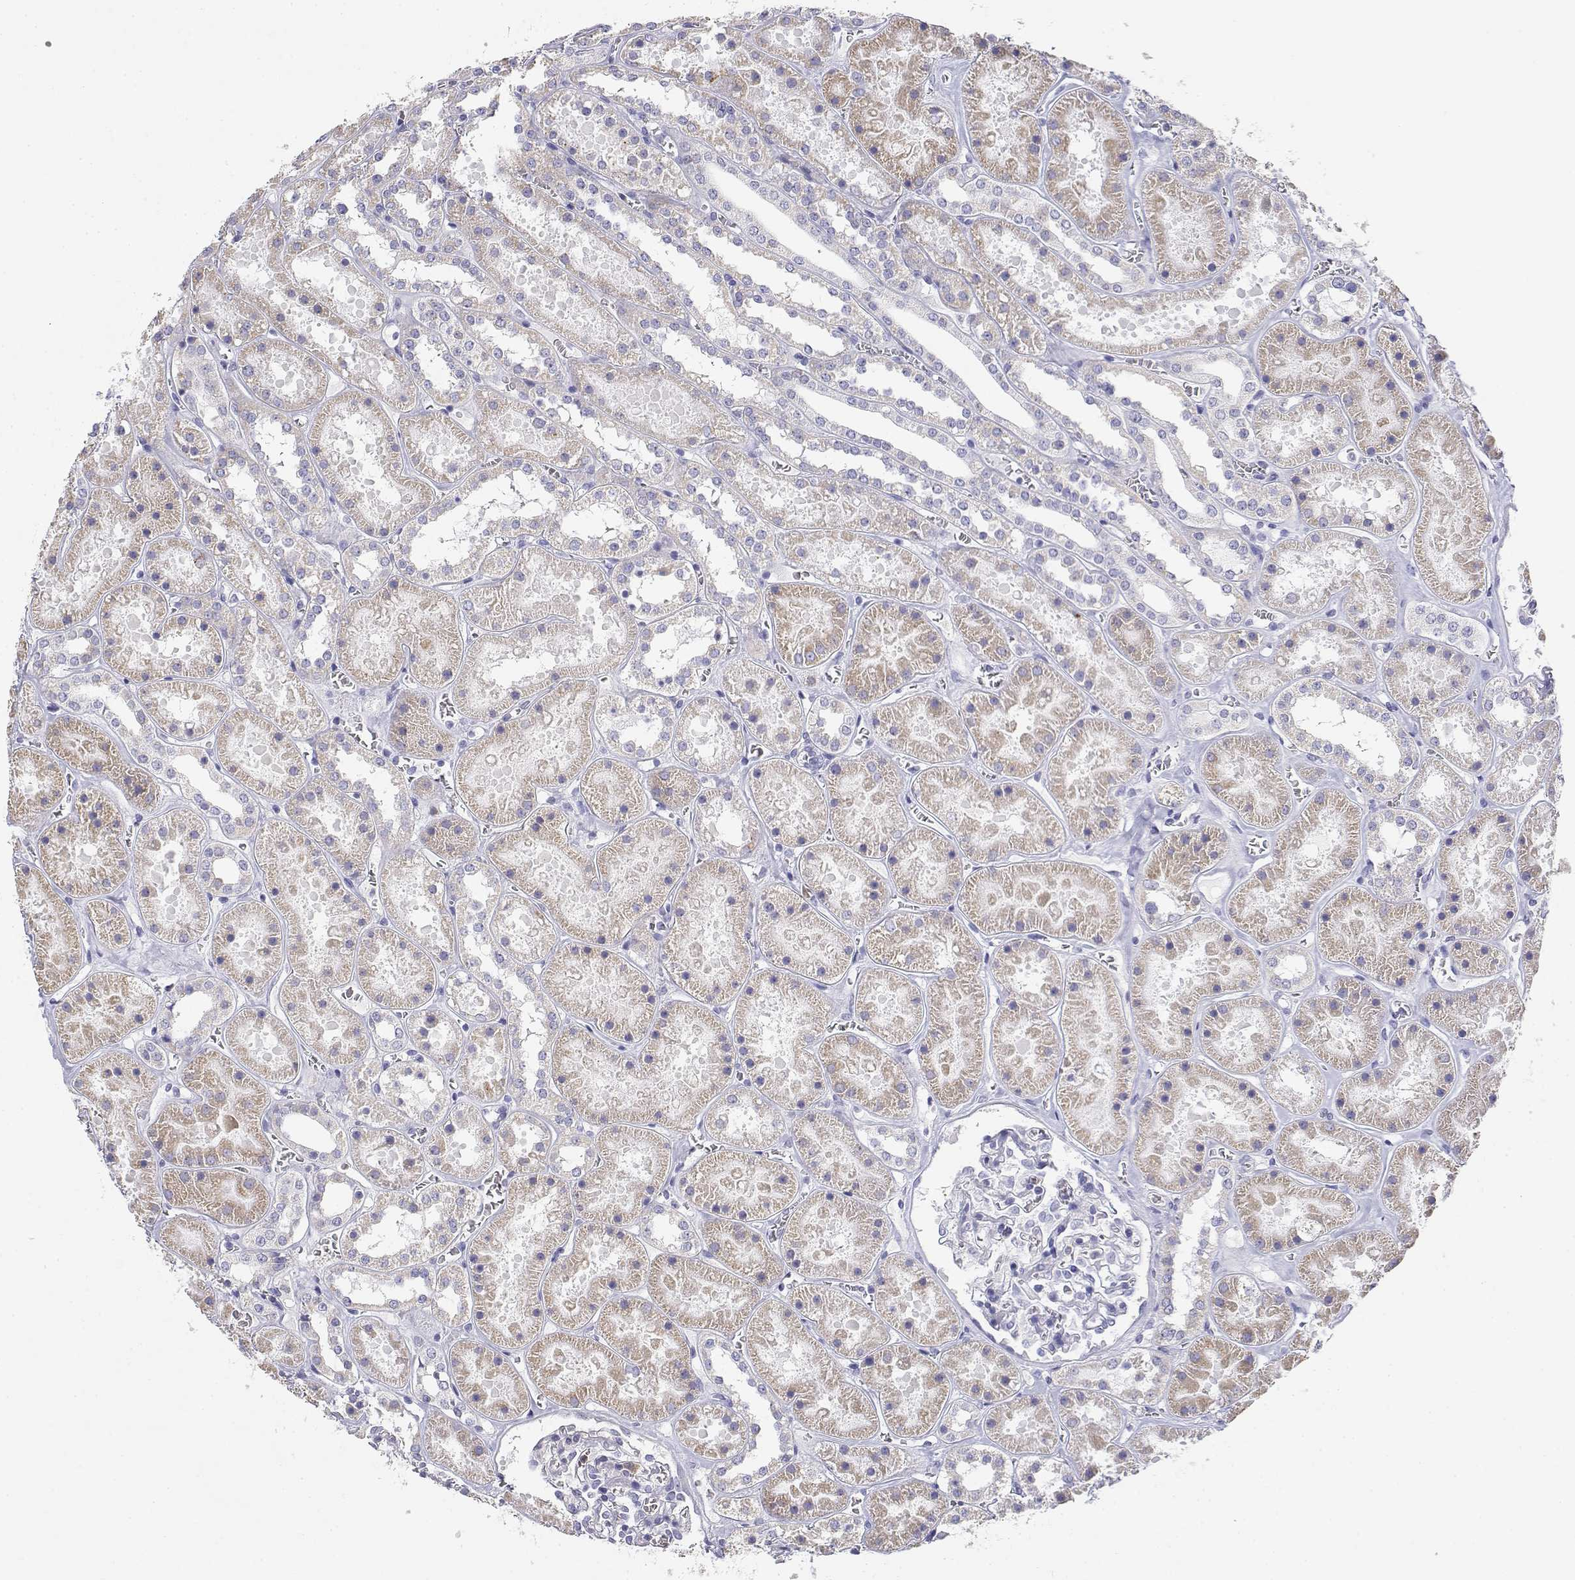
{"staining": {"intensity": "negative", "quantity": "none", "location": "none"}, "tissue": "kidney", "cell_type": "Cells in glomeruli", "image_type": "normal", "snomed": [{"axis": "morphology", "description": "Normal tissue, NOS"}, {"axis": "topography", "description": "Kidney"}], "caption": "Cells in glomeruli are negative for protein expression in normal human kidney. Brightfield microscopy of immunohistochemistry stained with DAB (brown) and hematoxylin (blue), captured at high magnification.", "gene": "ADA", "patient": {"sex": "female", "age": 41}}